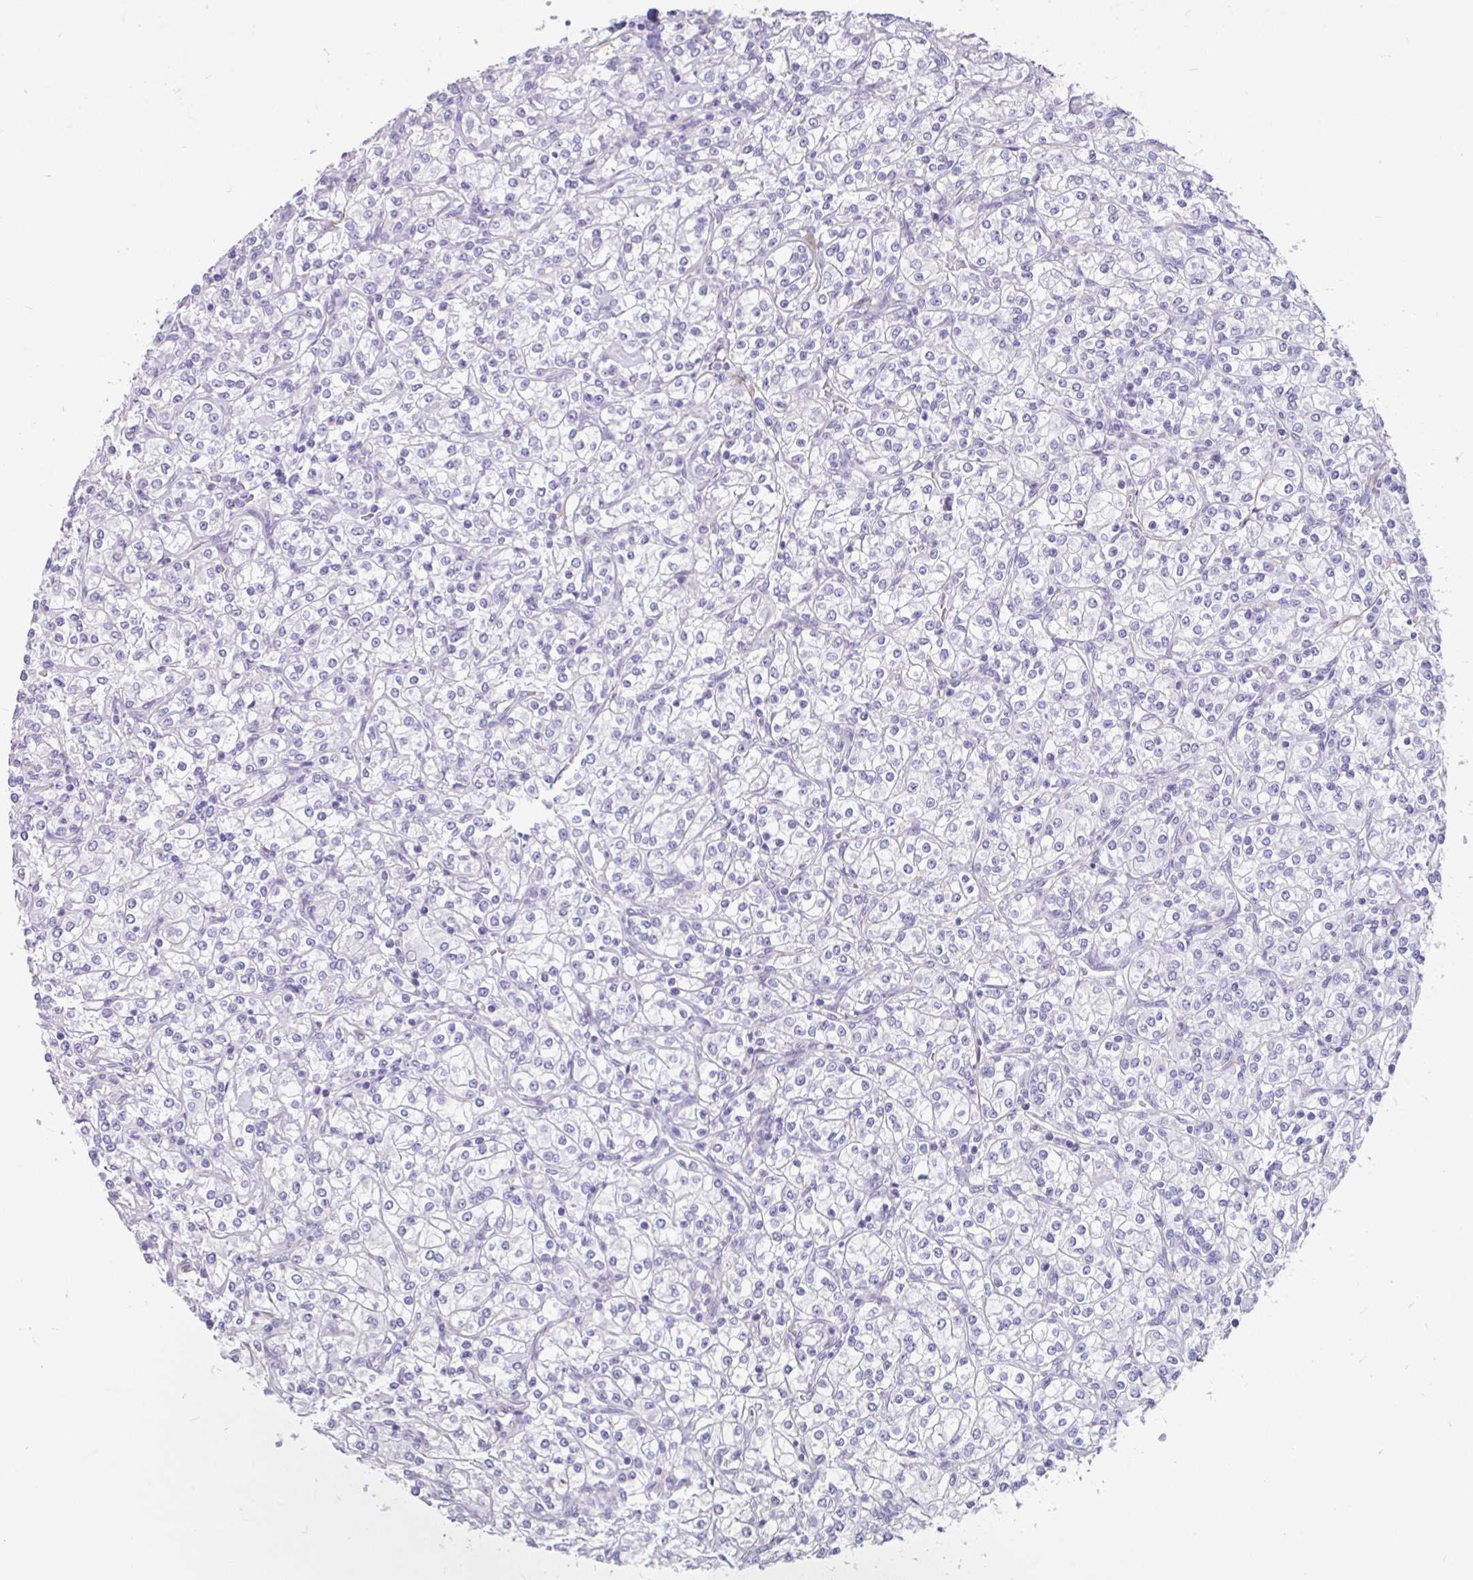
{"staining": {"intensity": "negative", "quantity": "none", "location": "none"}, "tissue": "renal cancer", "cell_type": "Tumor cells", "image_type": "cancer", "snomed": [{"axis": "morphology", "description": "Adenocarcinoma, NOS"}, {"axis": "topography", "description": "Kidney"}], "caption": "Micrograph shows no significant protein expression in tumor cells of renal cancer. (DAB (3,3'-diaminobenzidine) immunohistochemistry (IHC) with hematoxylin counter stain).", "gene": "EML5", "patient": {"sex": "male", "age": 77}}